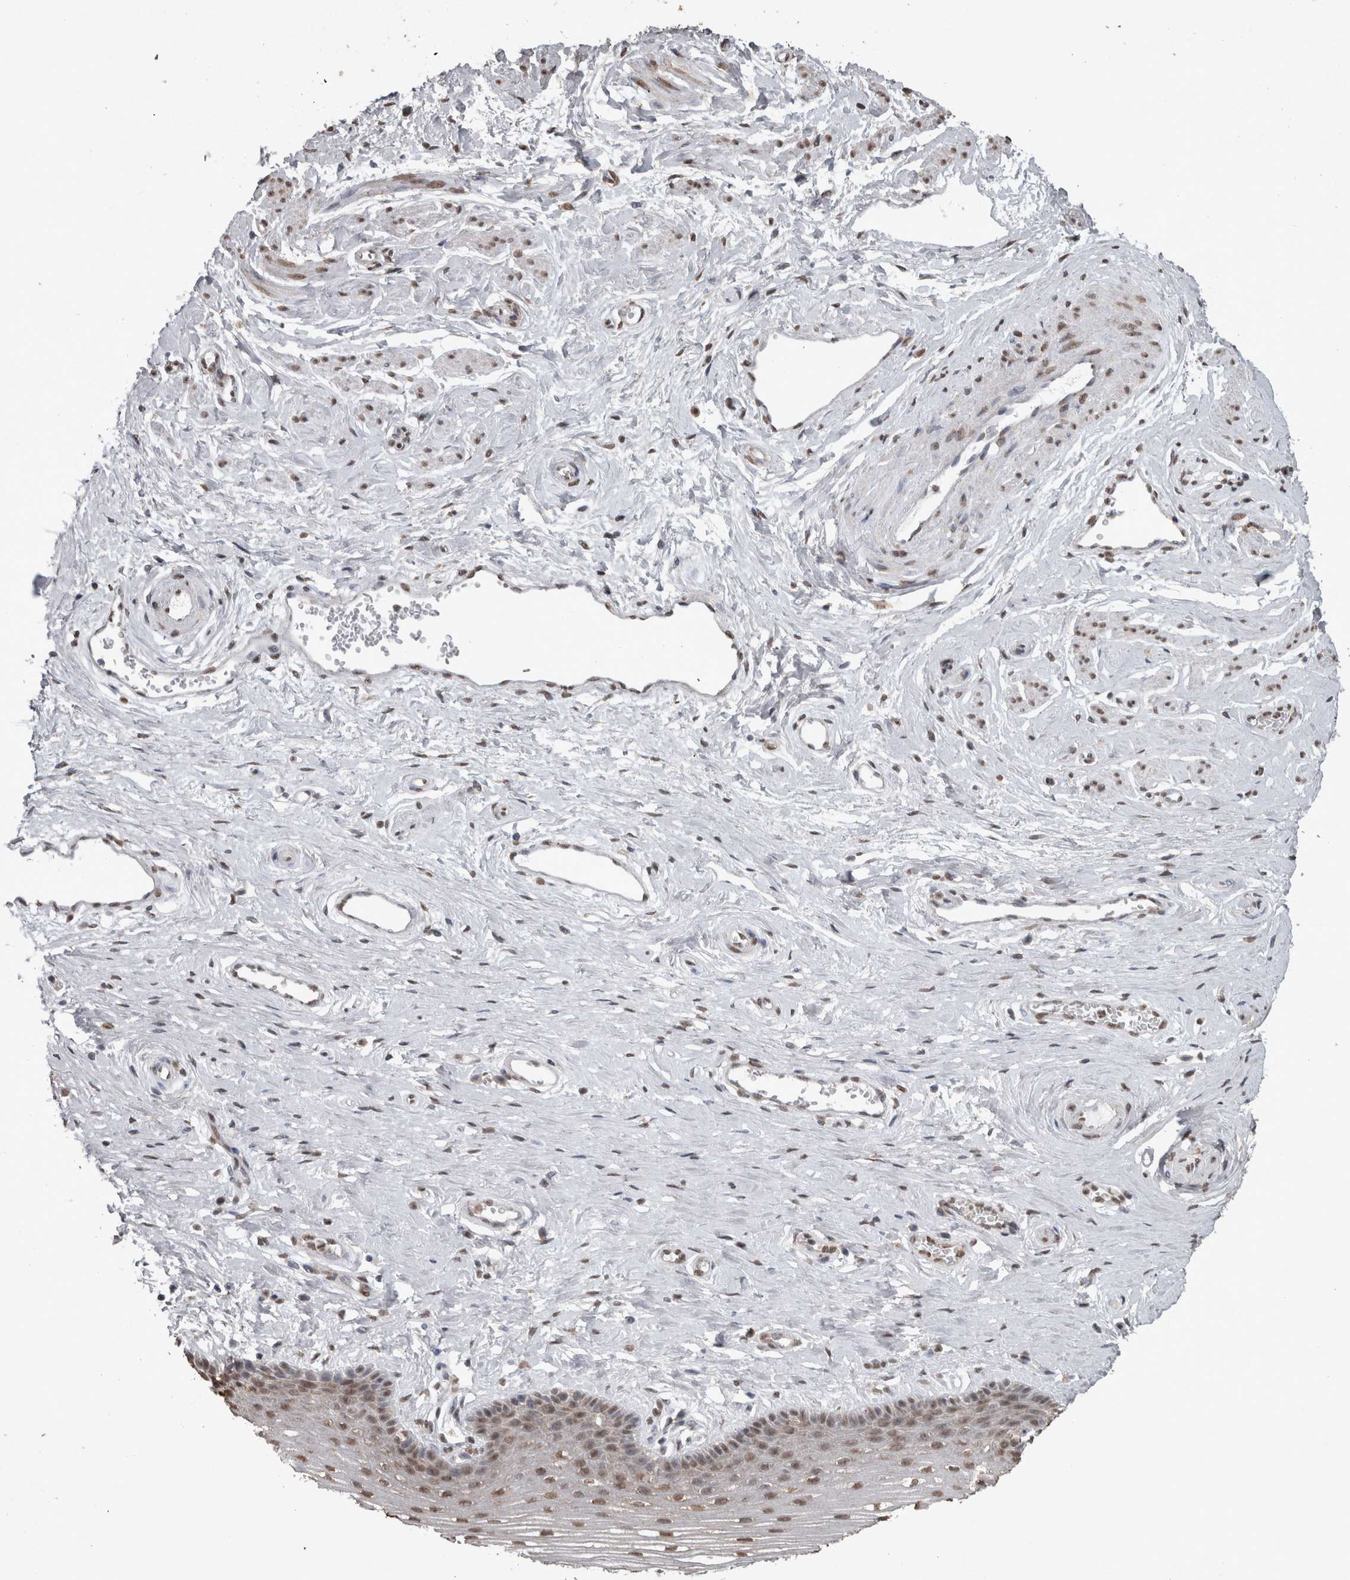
{"staining": {"intensity": "weak", "quantity": ">75%", "location": "nuclear"}, "tissue": "vagina", "cell_type": "Squamous epithelial cells", "image_type": "normal", "snomed": [{"axis": "morphology", "description": "Normal tissue, NOS"}, {"axis": "topography", "description": "Vagina"}], "caption": "The histopathology image exhibits immunohistochemical staining of benign vagina. There is weak nuclear staining is appreciated in about >75% of squamous epithelial cells. (DAB (3,3'-diaminobenzidine) IHC with brightfield microscopy, high magnification).", "gene": "SMAD7", "patient": {"sex": "female", "age": 46}}